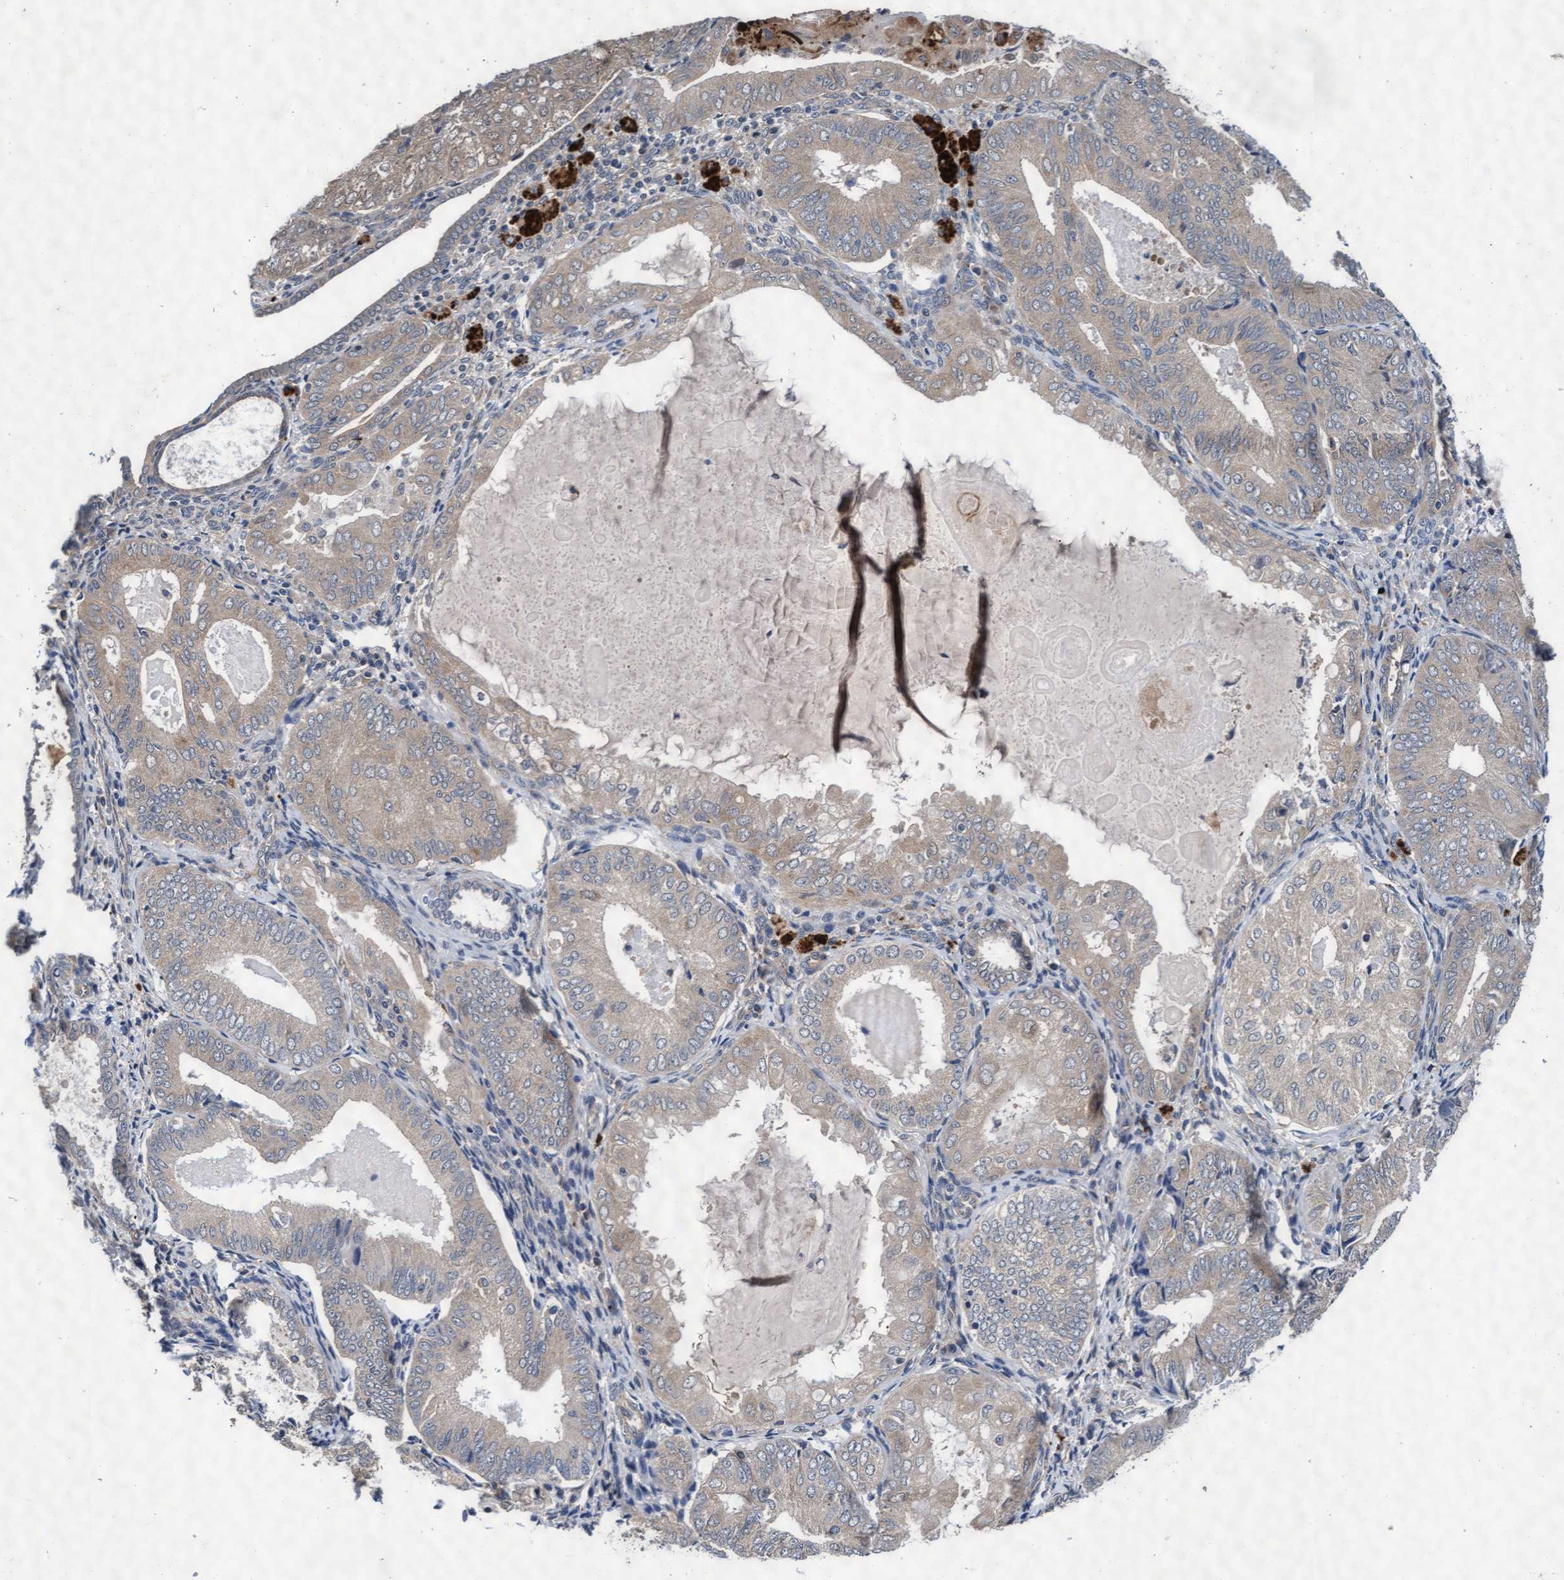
{"staining": {"intensity": "weak", "quantity": "<25%", "location": "cytoplasmic/membranous"}, "tissue": "endometrial cancer", "cell_type": "Tumor cells", "image_type": "cancer", "snomed": [{"axis": "morphology", "description": "Adenocarcinoma, NOS"}, {"axis": "topography", "description": "Endometrium"}], "caption": "Immunohistochemical staining of human endometrial cancer demonstrates no significant staining in tumor cells. (Stains: DAB IHC with hematoxylin counter stain, Microscopy: brightfield microscopy at high magnification).", "gene": "EFCAB13", "patient": {"sex": "female", "age": 81}}